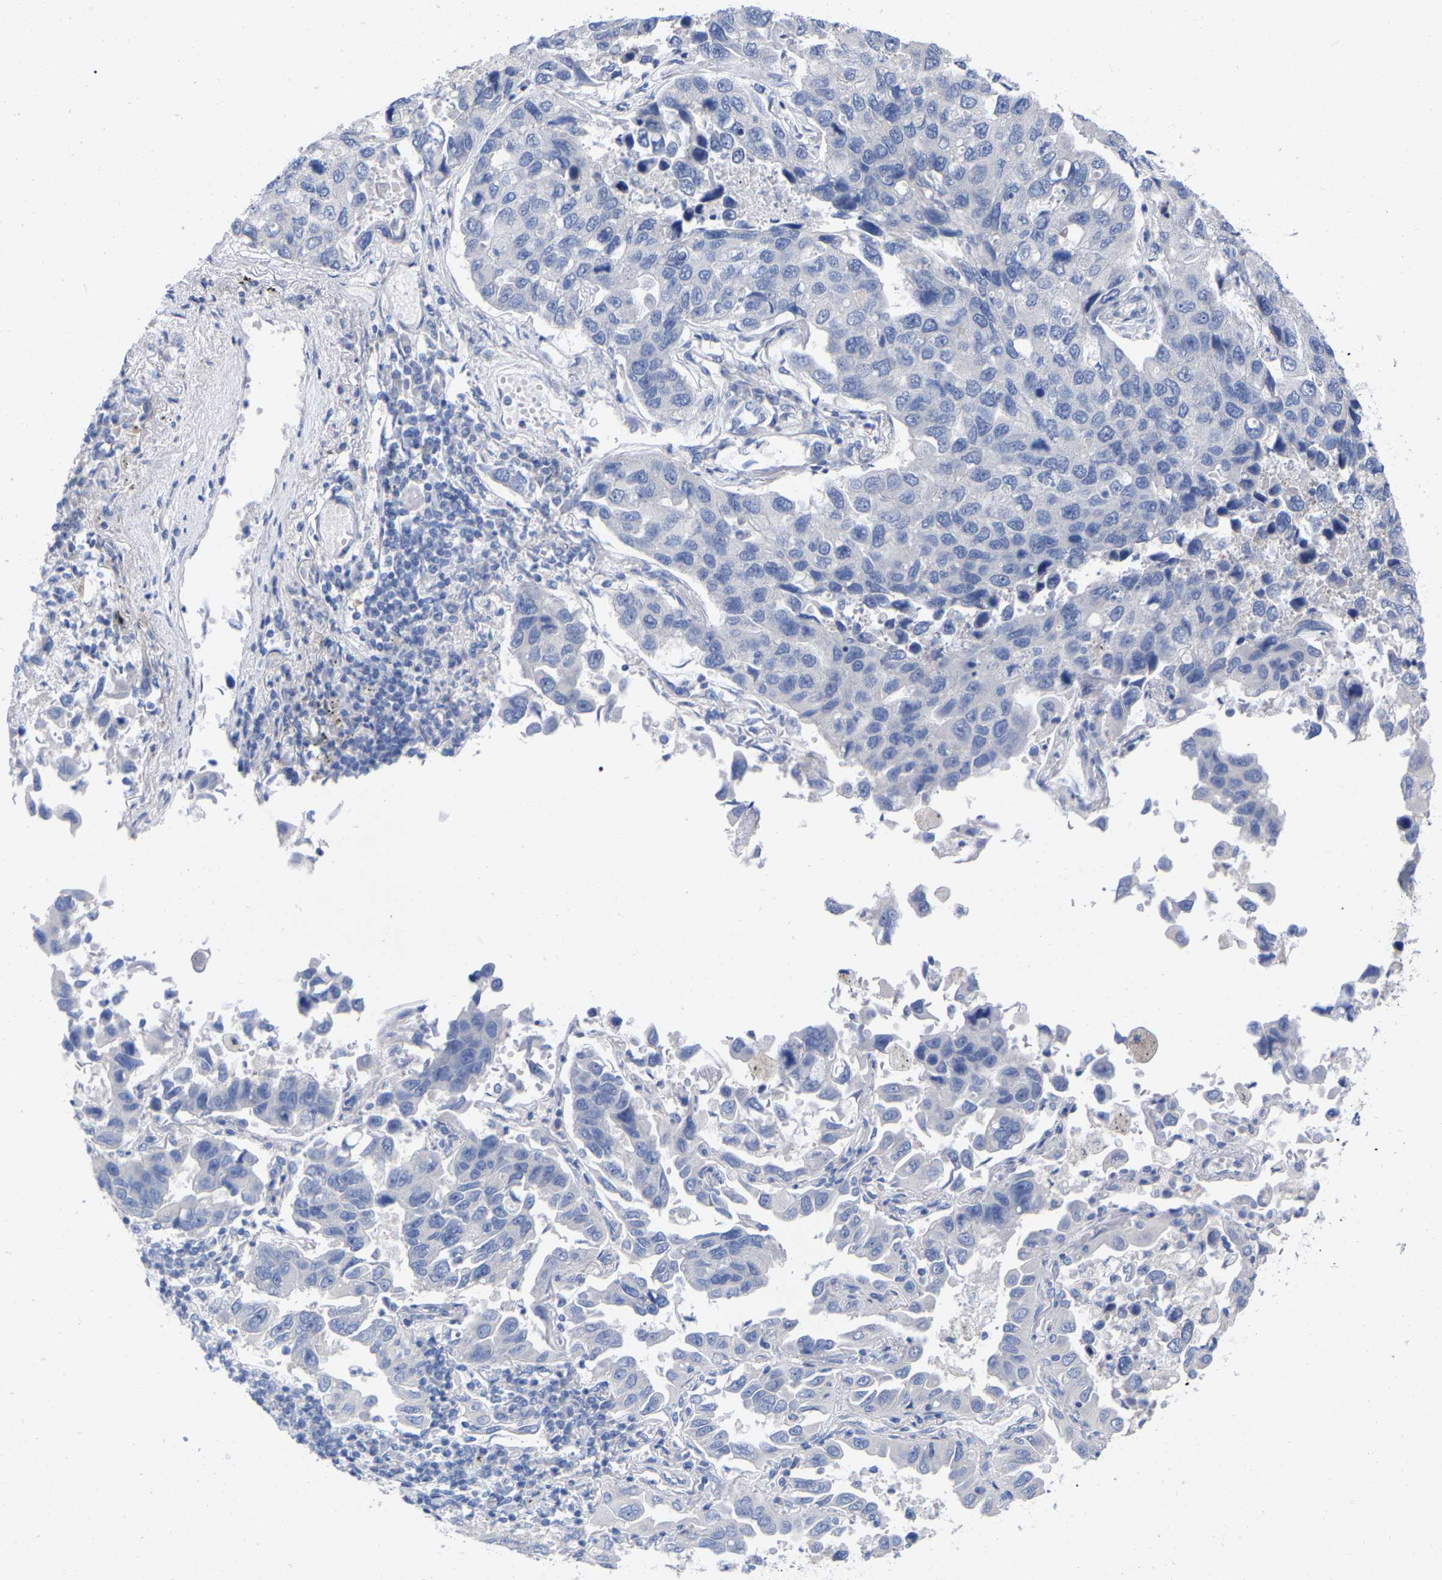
{"staining": {"intensity": "negative", "quantity": "none", "location": "none"}, "tissue": "lung cancer", "cell_type": "Tumor cells", "image_type": "cancer", "snomed": [{"axis": "morphology", "description": "Adenocarcinoma, NOS"}, {"axis": "topography", "description": "Lung"}], "caption": "Tumor cells are negative for brown protein staining in lung cancer (adenocarcinoma).", "gene": "HAPLN1", "patient": {"sex": "male", "age": 64}}